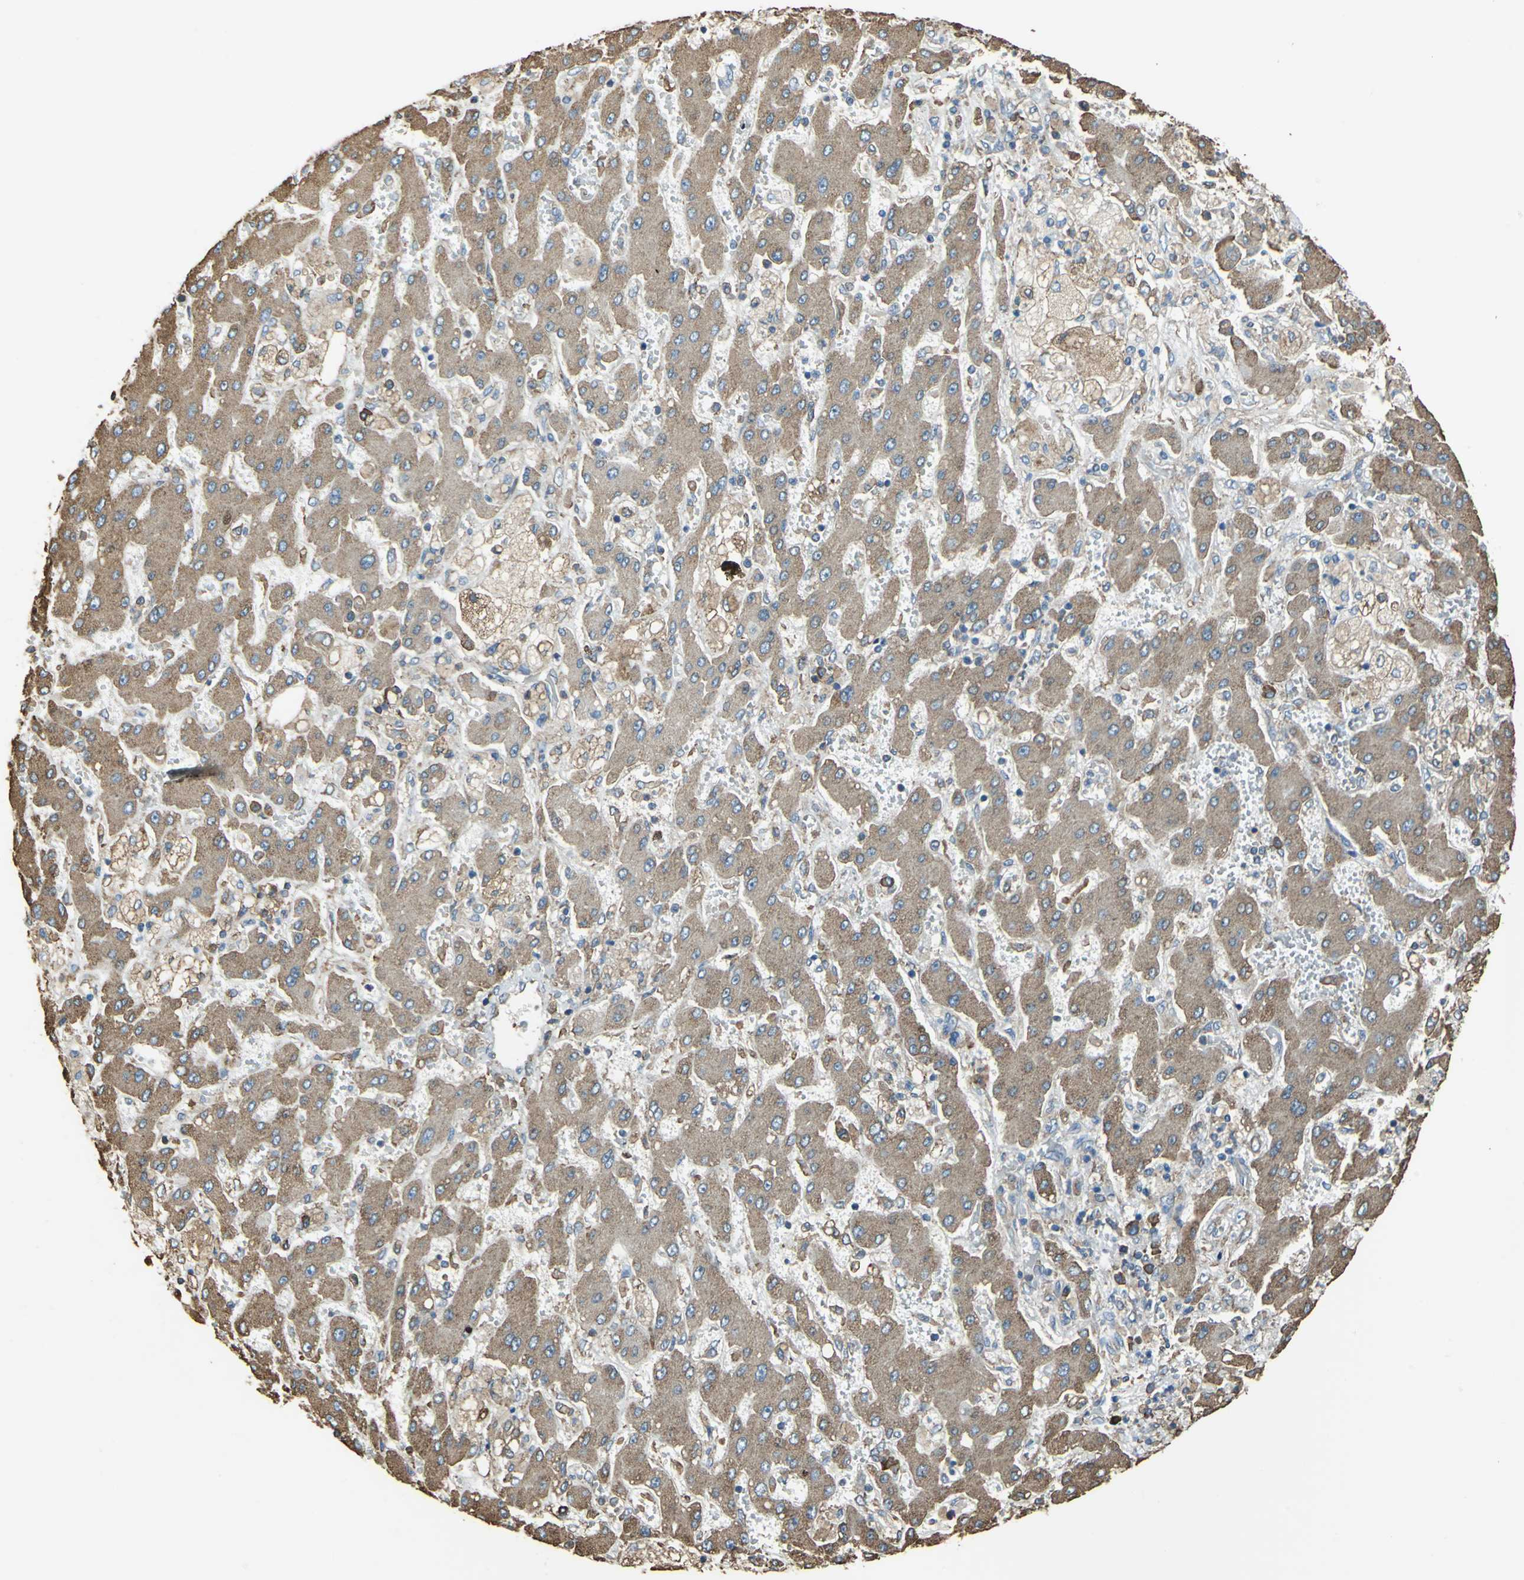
{"staining": {"intensity": "moderate", "quantity": ">75%", "location": "cytoplasmic/membranous"}, "tissue": "liver cancer", "cell_type": "Tumor cells", "image_type": "cancer", "snomed": [{"axis": "morphology", "description": "Cholangiocarcinoma"}, {"axis": "topography", "description": "Liver"}], "caption": "Protein staining demonstrates moderate cytoplasmic/membranous staining in approximately >75% of tumor cells in liver cancer (cholangiocarcinoma). (Brightfield microscopy of DAB IHC at high magnification).", "gene": "GPANK1", "patient": {"sex": "male", "age": 50}}